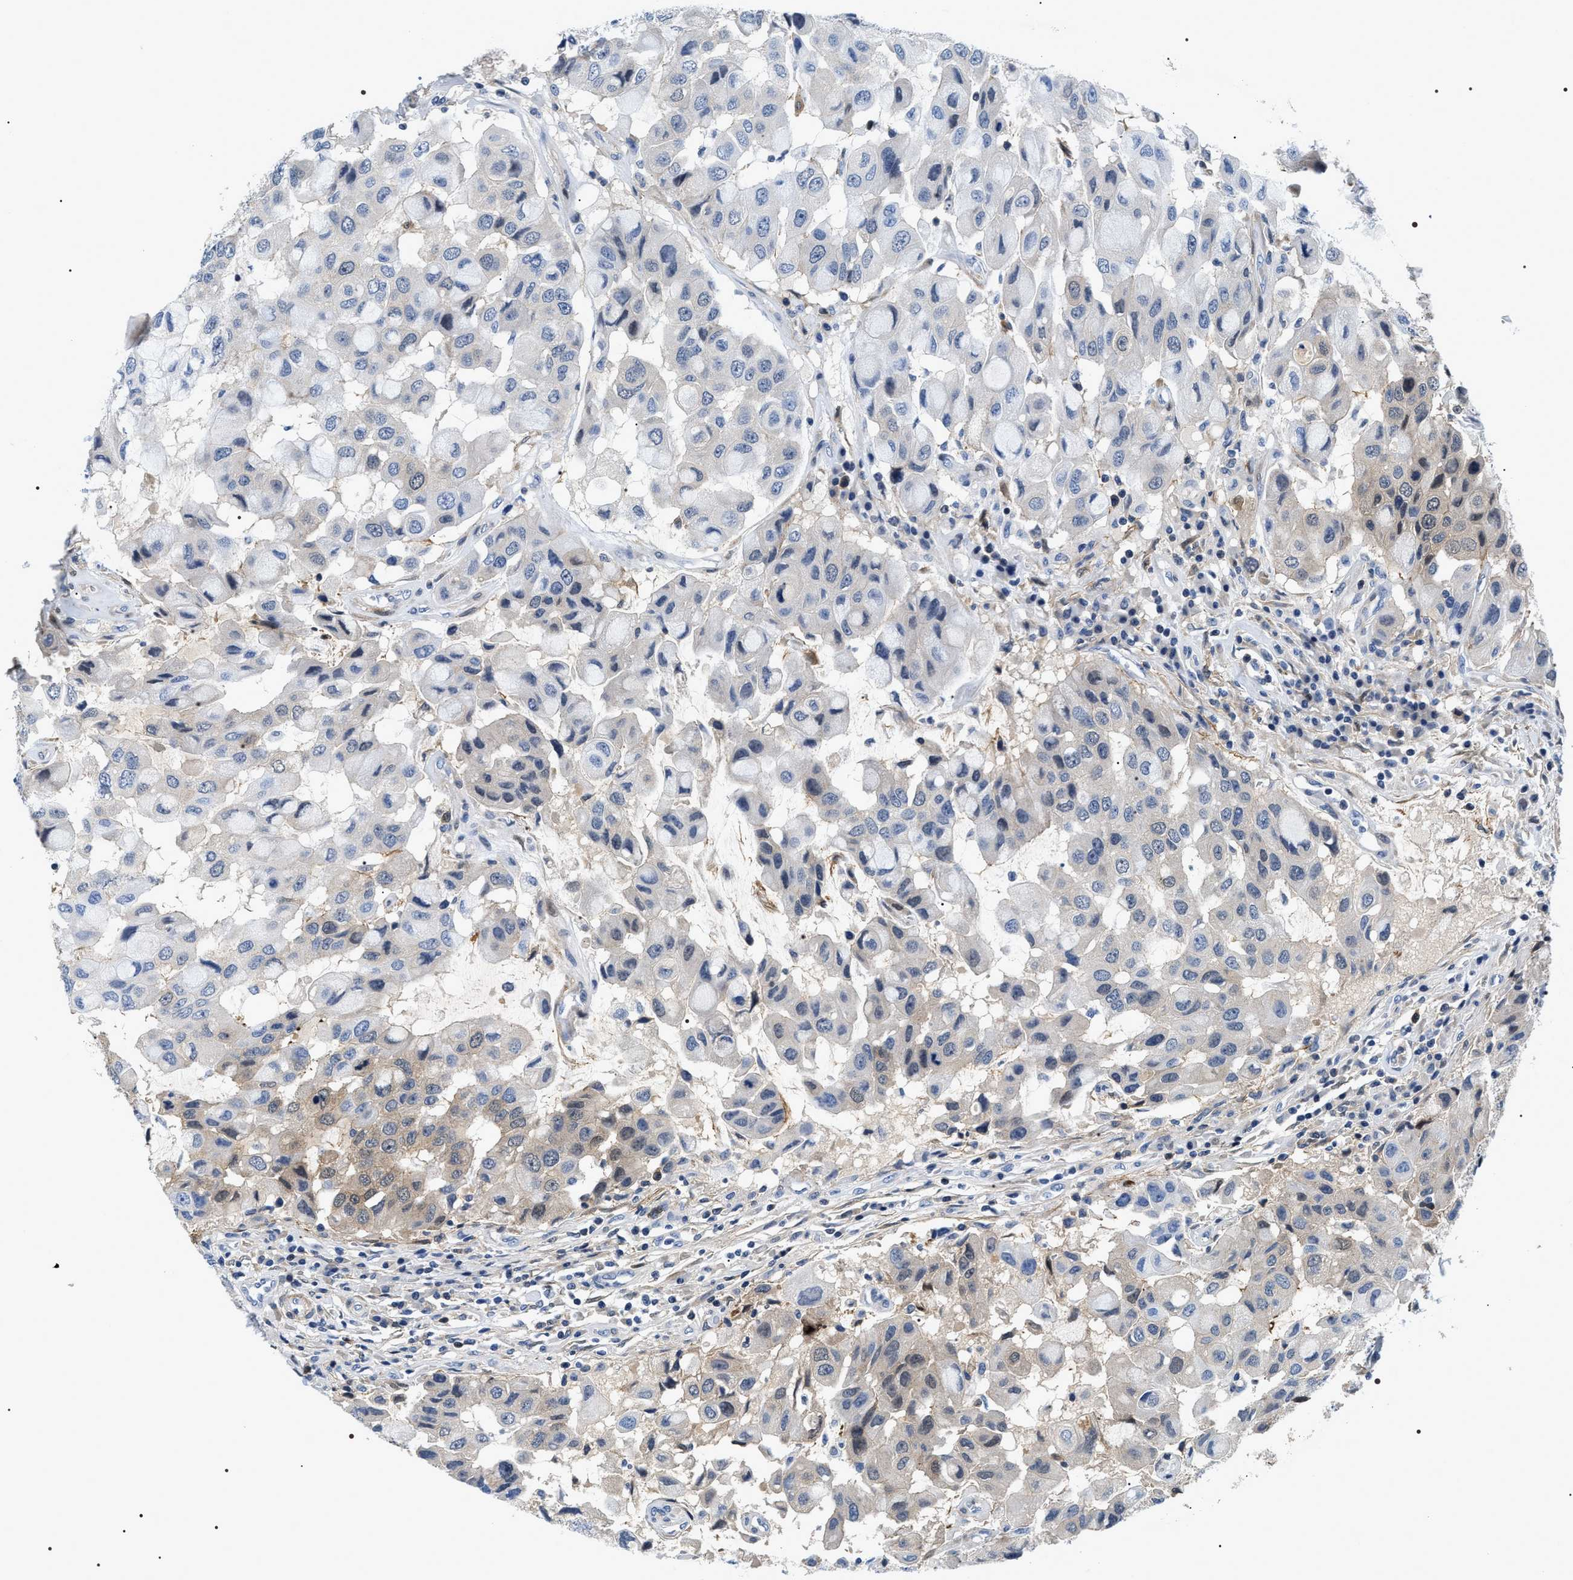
{"staining": {"intensity": "weak", "quantity": "<25%", "location": "cytoplasmic/membranous"}, "tissue": "breast cancer", "cell_type": "Tumor cells", "image_type": "cancer", "snomed": [{"axis": "morphology", "description": "Duct carcinoma"}, {"axis": "topography", "description": "Breast"}], "caption": "This is an IHC micrograph of breast cancer (invasive ductal carcinoma). There is no positivity in tumor cells.", "gene": "BAG2", "patient": {"sex": "female", "age": 27}}